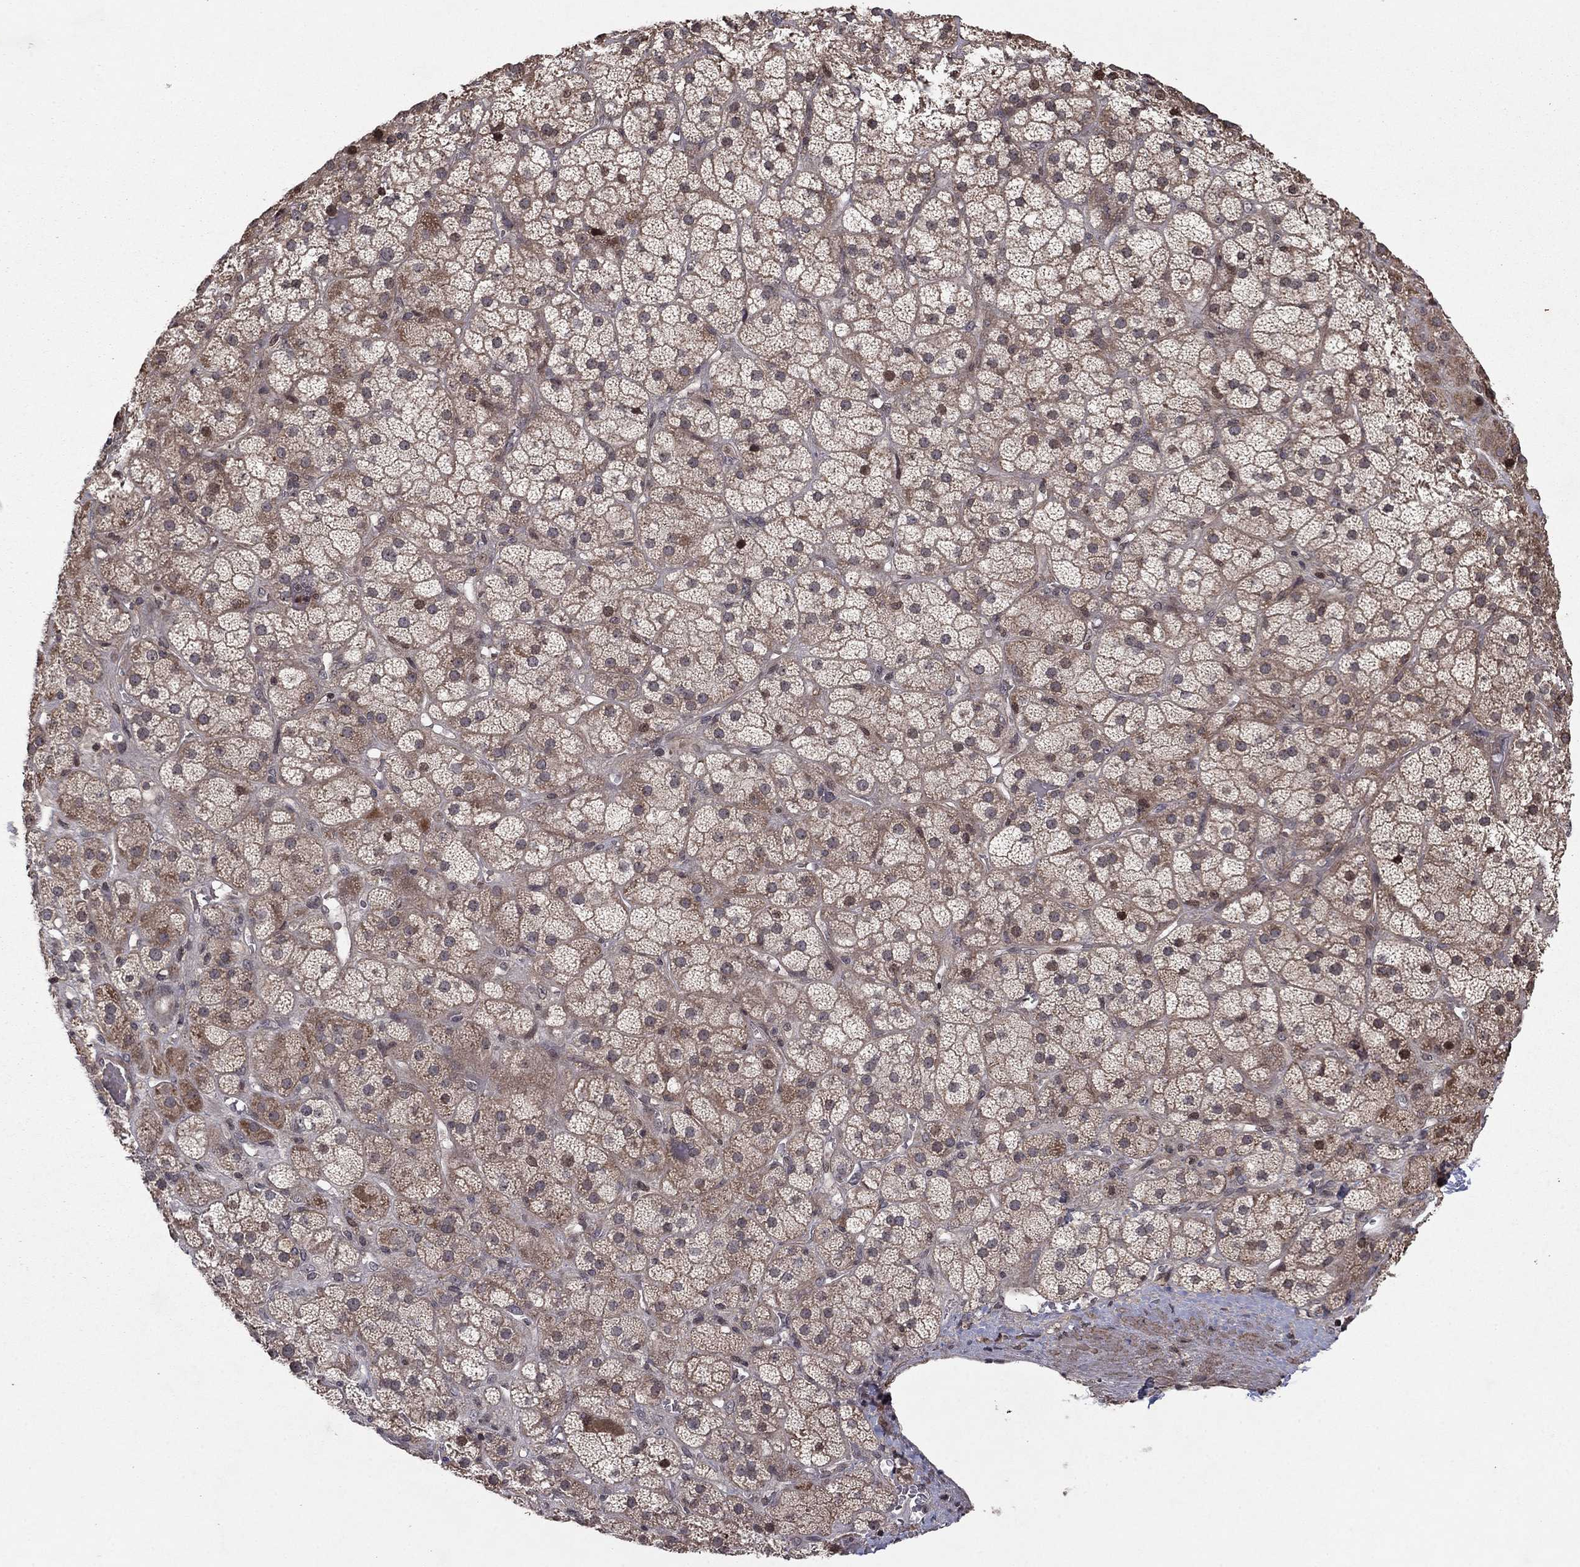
{"staining": {"intensity": "strong", "quantity": "<25%", "location": "cytoplasmic/membranous,nuclear"}, "tissue": "adrenal gland", "cell_type": "Glandular cells", "image_type": "normal", "snomed": [{"axis": "morphology", "description": "Normal tissue, NOS"}, {"axis": "topography", "description": "Adrenal gland"}], "caption": "Strong cytoplasmic/membranous,nuclear staining for a protein is present in approximately <25% of glandular cells of normal adrenal gland using IHC.", "gene": "SORBS1", "patient": {"sex": "male", "age": 57}}